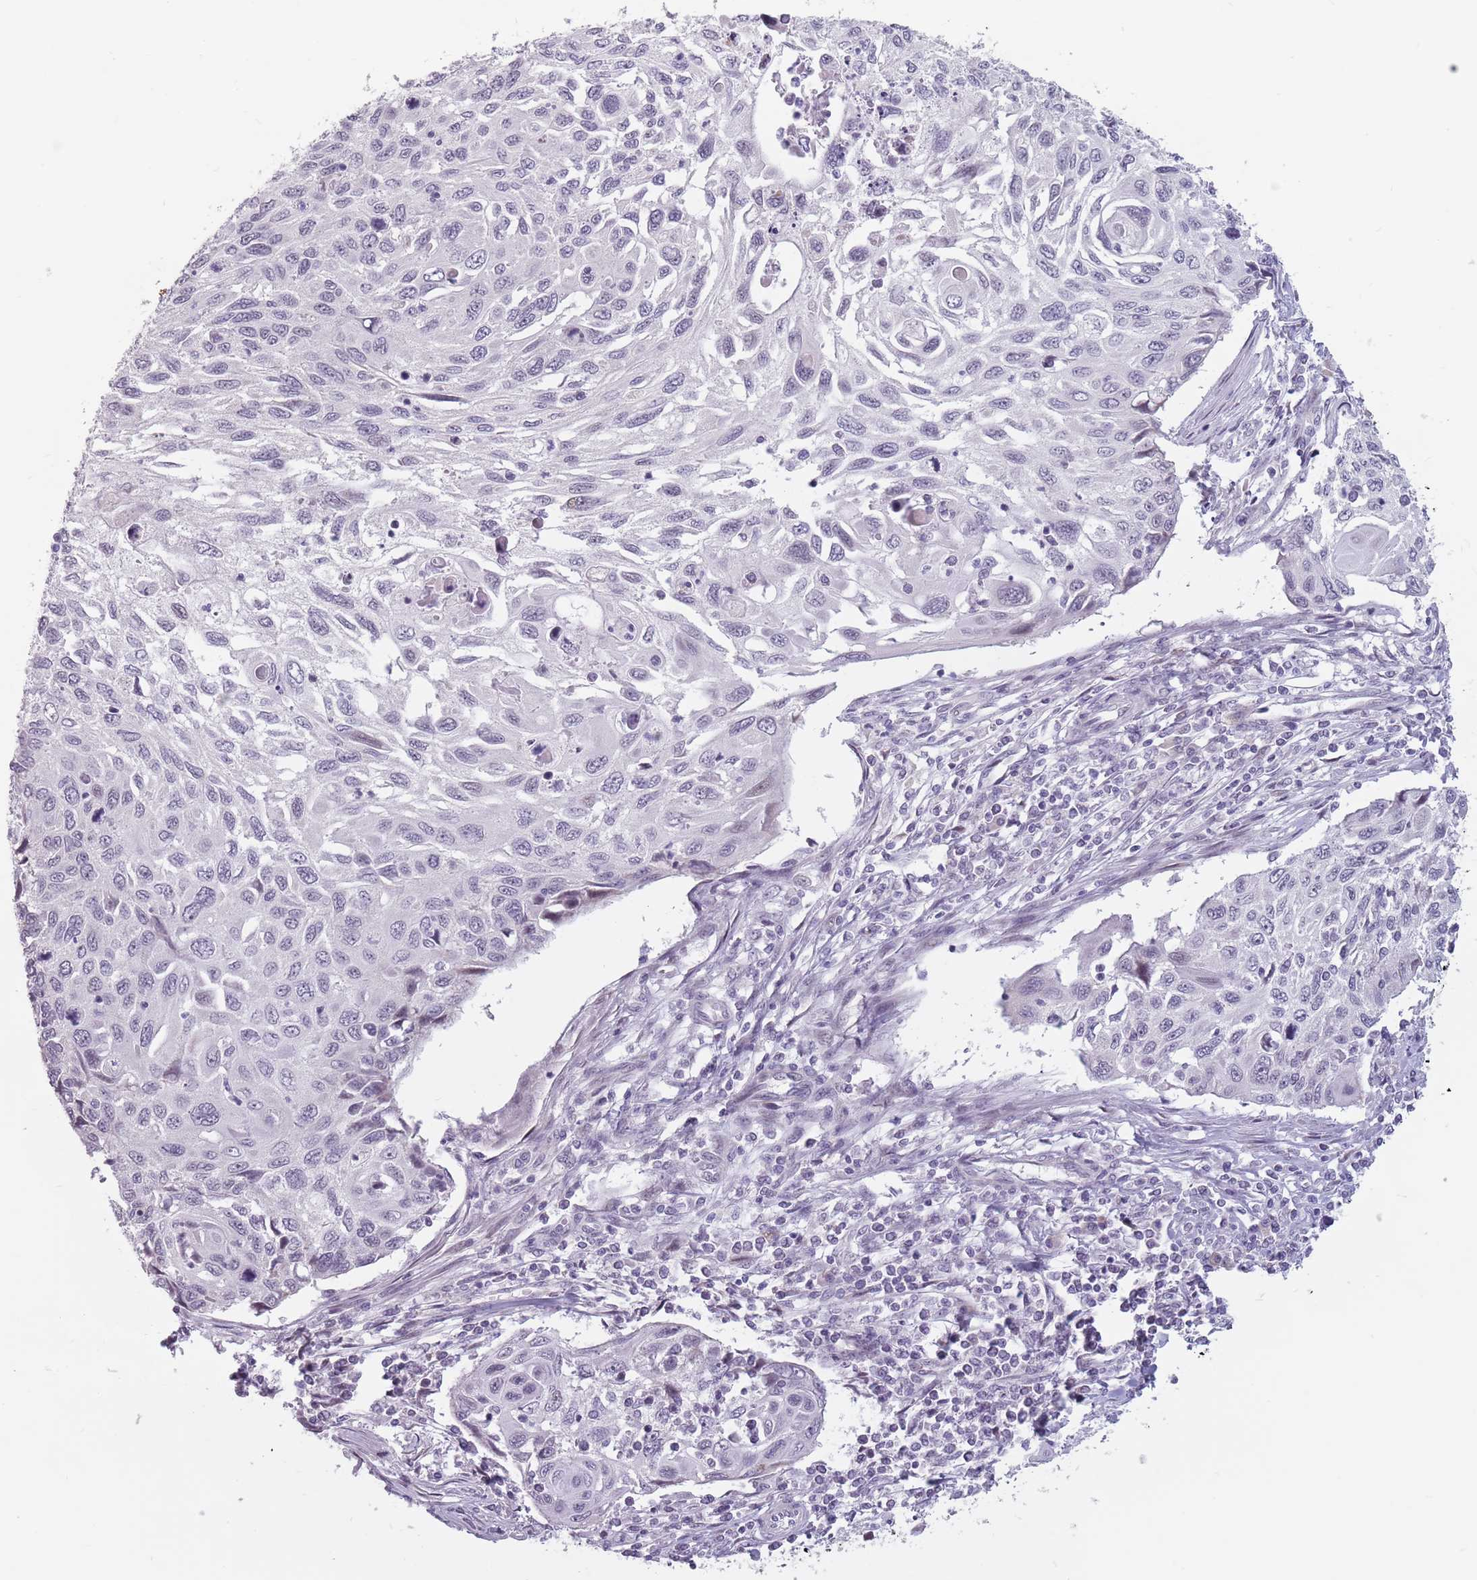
{"staining": {"intensity": "negative", "quantity": "none", "location": "none"}, "tissue": "cervical cancer", "cell_type": "Tumor cells", "image_type": "cancer", "snomed": [{"axis": "morphology", "description": "Squamous cell carcinoma, NOS"}, {"axis": "topography", "description": "Cervix"}], "caption": "Photomicrograph shows no protein staining in tumor cells of cervical cancer (squamous cell carcinoma) tissue. The staining was performed using DAB (3,3'-diaminobenzidine) to visualize the protein expression in brown, while the nuclei were stained in blue with hematoxylin (Magnification: 20x).", "gene": "PTCHD1", "patient": {"sex": "female", "age": 70}}